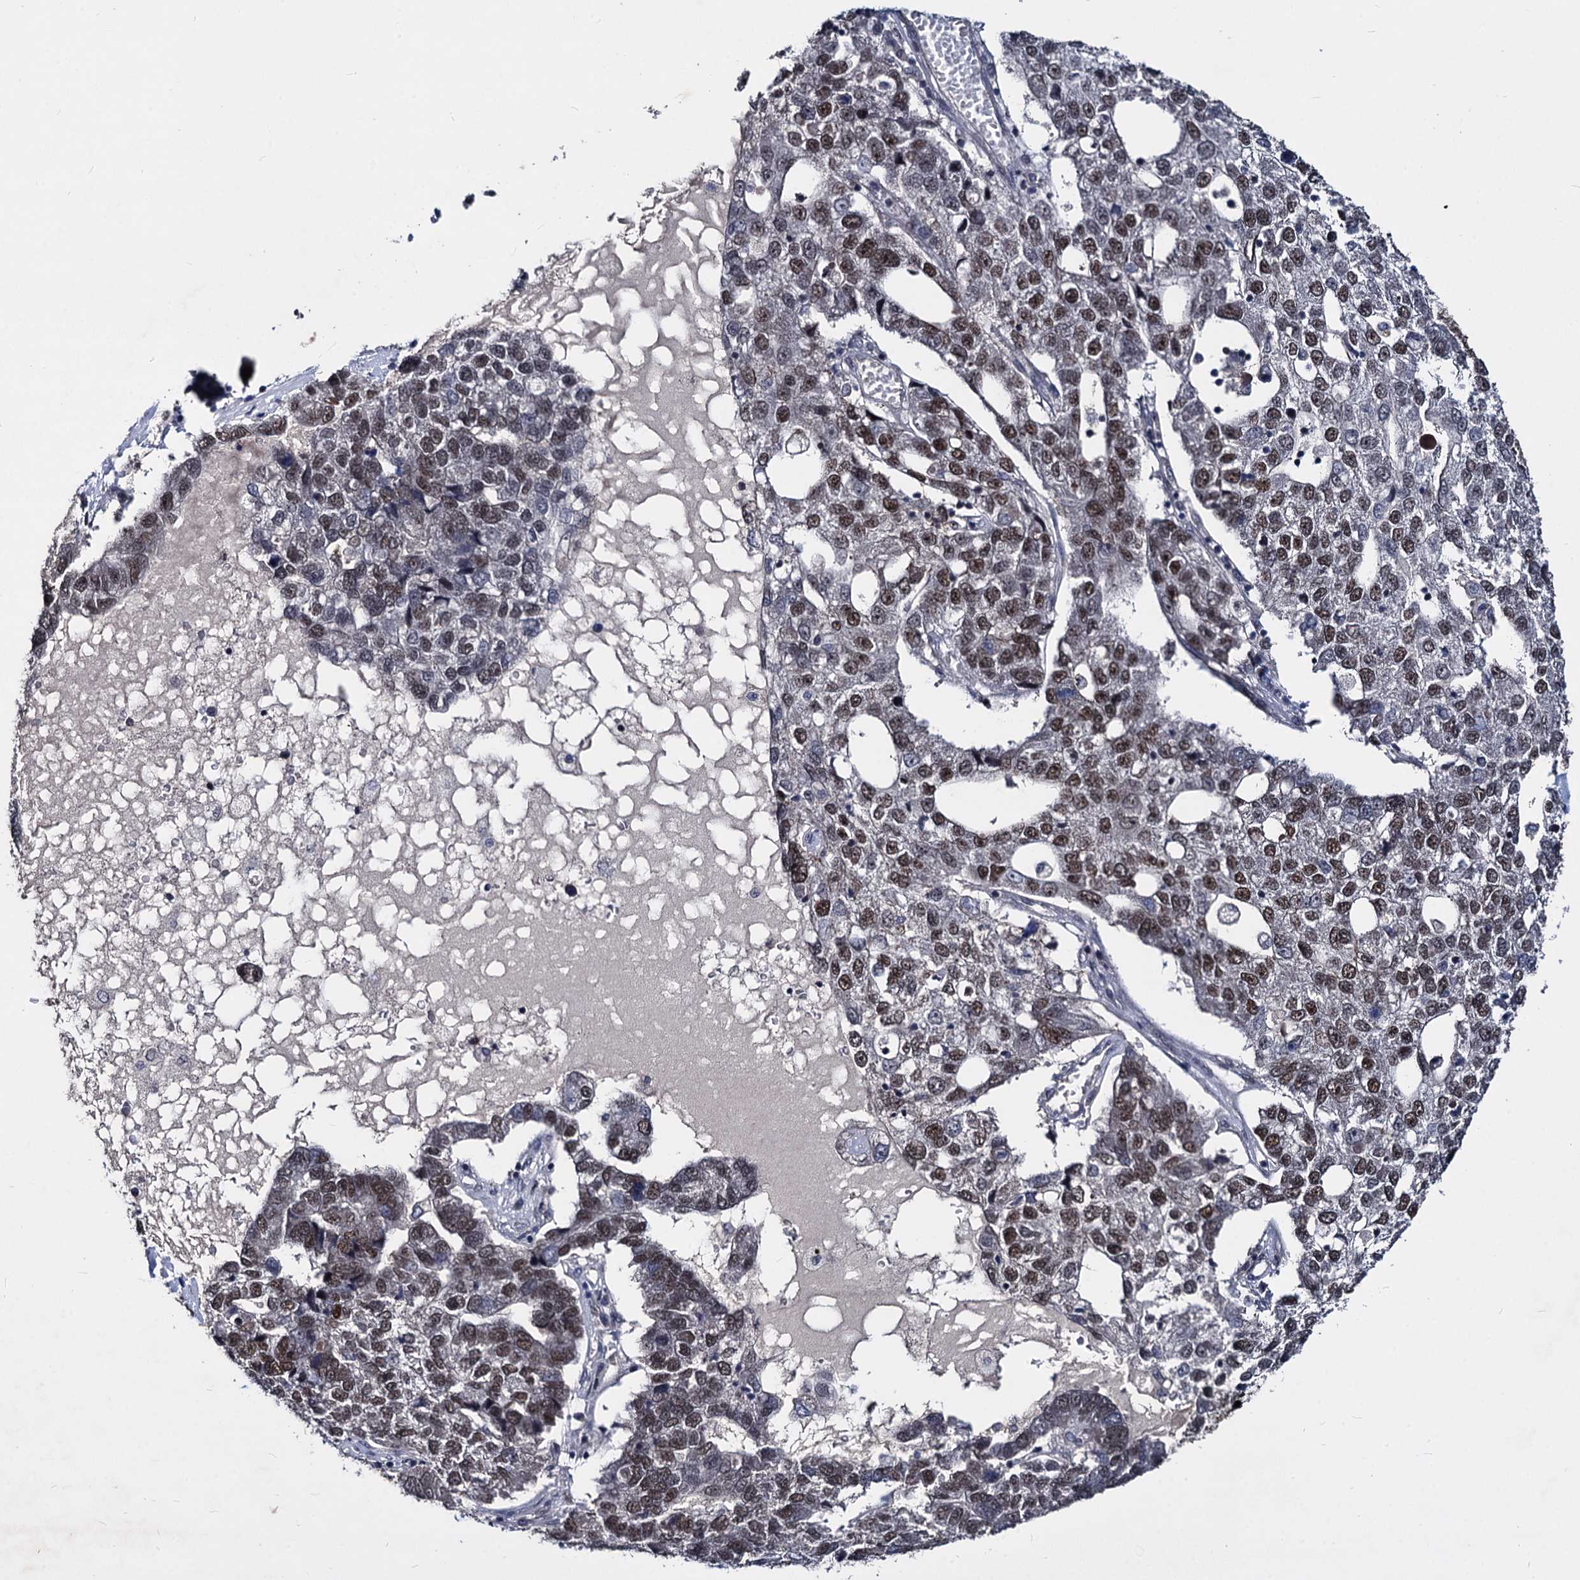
{"staining": {"intensity": "moderate", "quantity": ">75%", "location": "nuclear"}, "tissue": "pancreatic cancer", "cell_type": "Tumor cells", "image_type": "cancer", "snomed": [{"axis": "morphology", "description": "Adenocarcinoma, NOS"}, {"axis": "topography", "description": "Pancreas"}], "caption": "Pancreatic adenocarcinoma stained for a protein (brown) shows moderate nuclear positive expression in about >75% of tumor cells.", "gene": "GALNT11", "patient": {"sex": "female", "age": 61}}